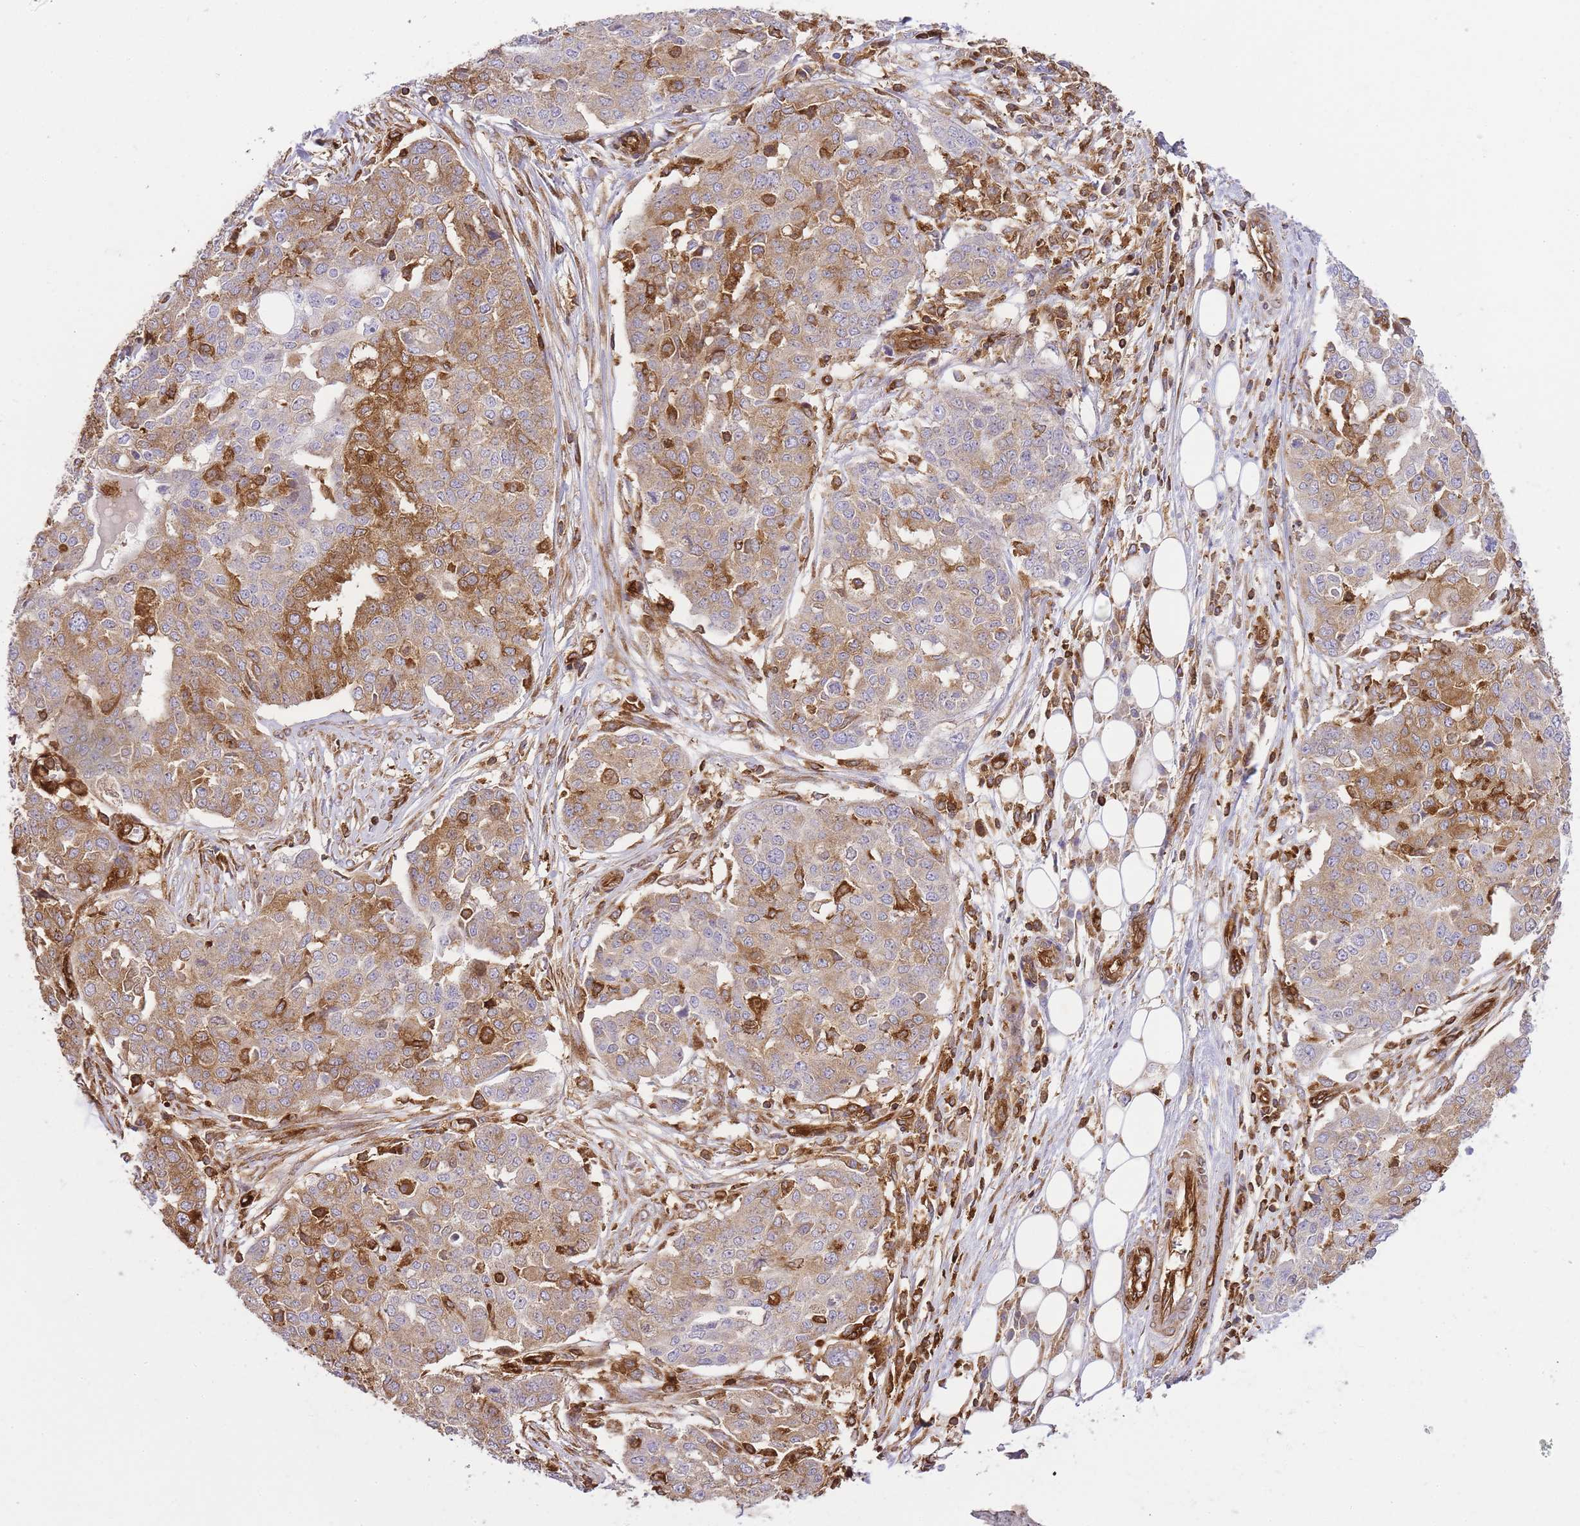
{"staining": {"intensity": "moderate", "quantity": ">75%", "location": "cytoplasmic/membranous"}, "tissue": "ovarian cancer", "cell_type": "Tumor cells", "image_type": "cancer", "snomed": [{"axis": "morphology", "description": "Cystadenocarcinoma, serous, NOS"}, {"axis": "topography", "description": "Soft tissue"}, {"axis": "topography", "description": "Ovary"}], "caption": "A high-resolution image shows IHC staining of ovarian serous cystadenocarcinoma, which shows moderate cytoplasmic/membranous positivity in about >75% of tumor cells.", "gene": "MSN", "patient": {"sex": "female", "age": 57}}